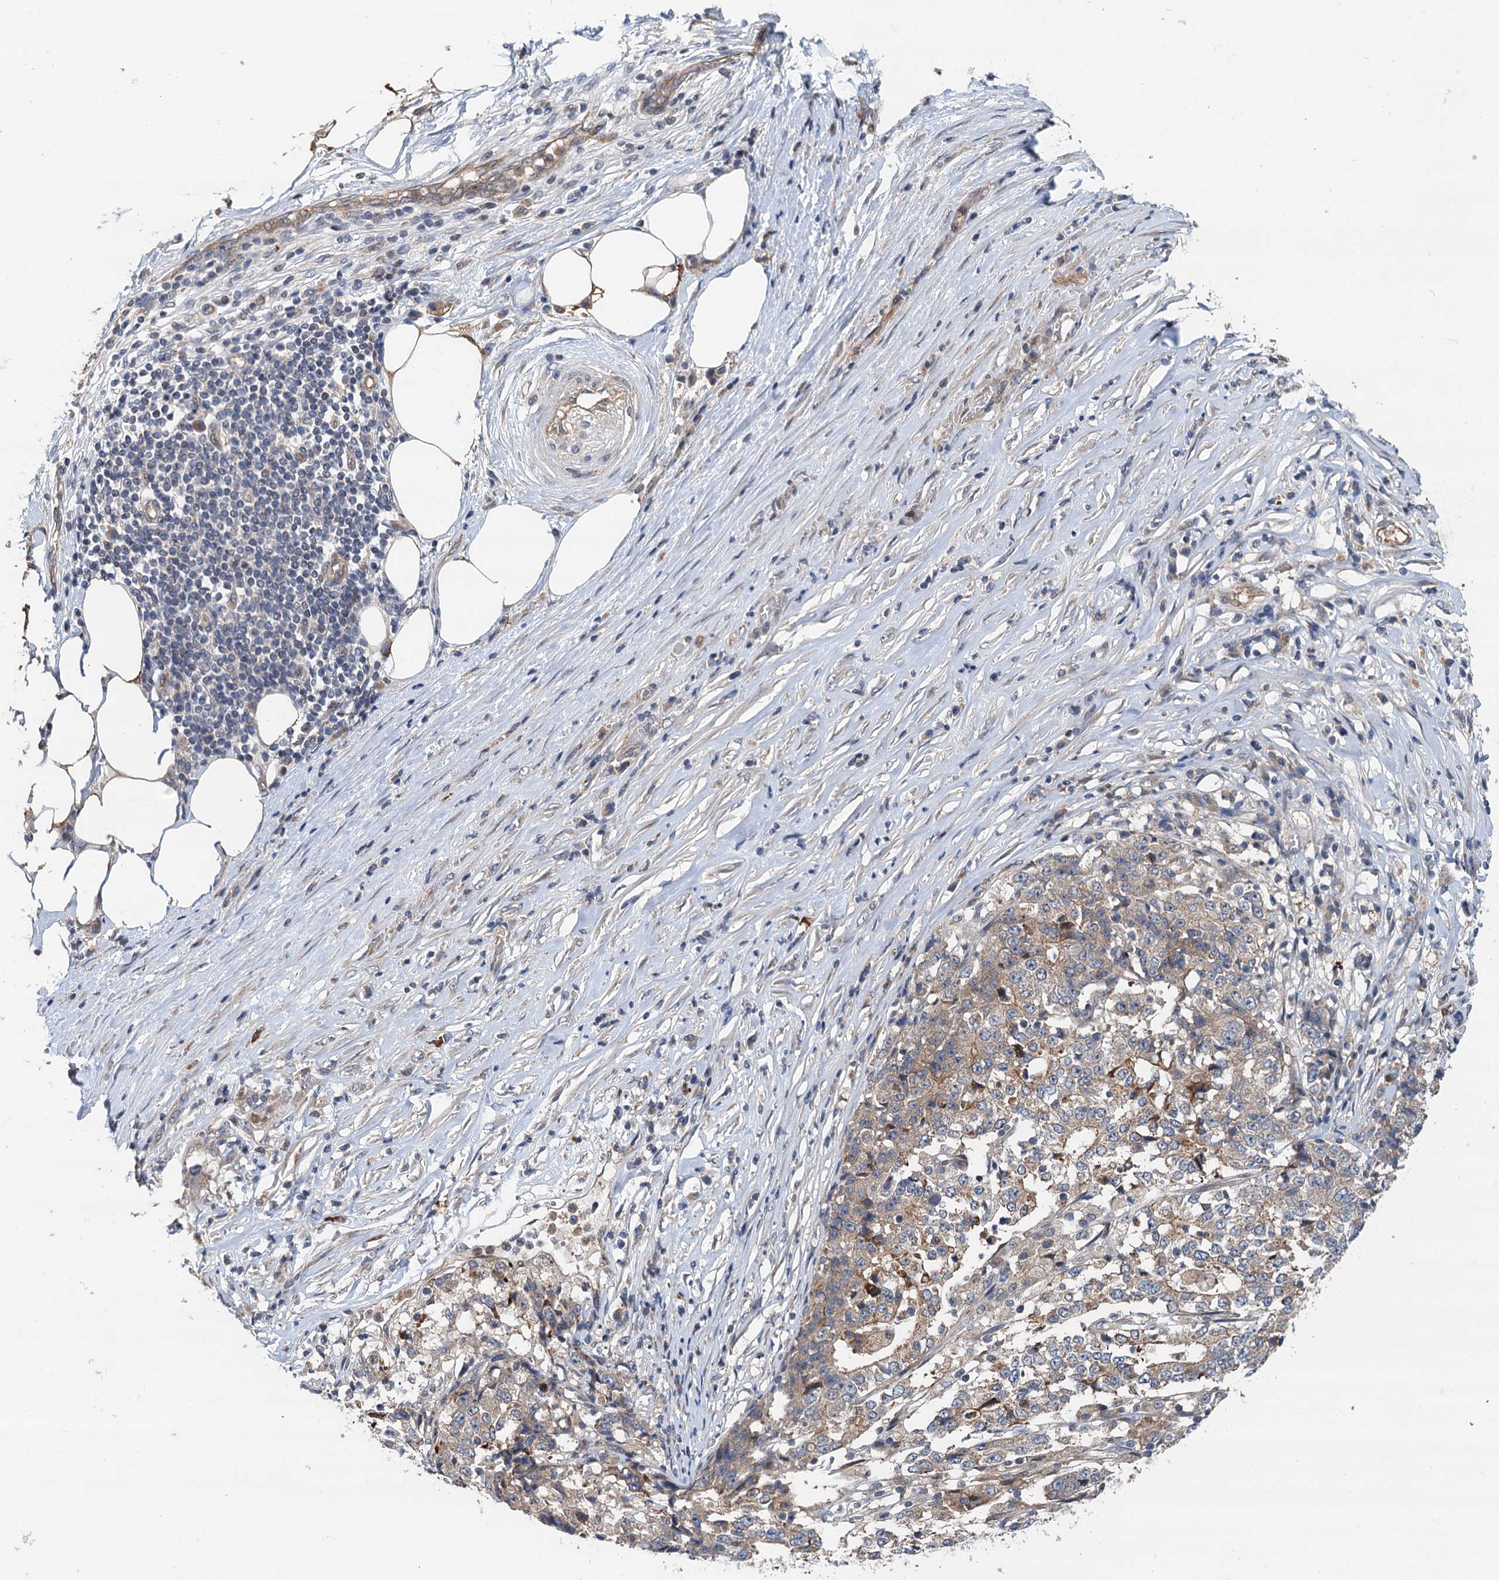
{"staining": {"intensity": "weak", "quantity": "25%-75%", "location": "cytoplasmic/membranous"}, "tissue": "stomach cancer", "cell_type": "Tumor cells", "image_type": "cancer", "snomed": [{"axis": "morphology", "description": "Adenocarcinoma, NOS"}, {"axis": "topography", "description": "Stomach"}], "caption": "Weak cytoplasmic/membranous expression for a protein is seen in approximately 25%-75% of tumor cells of stomach cancer (adenocarcinoma) using IHC.", "gene": "NLRP10", "patient": {"sex": "male", "age": 59}}